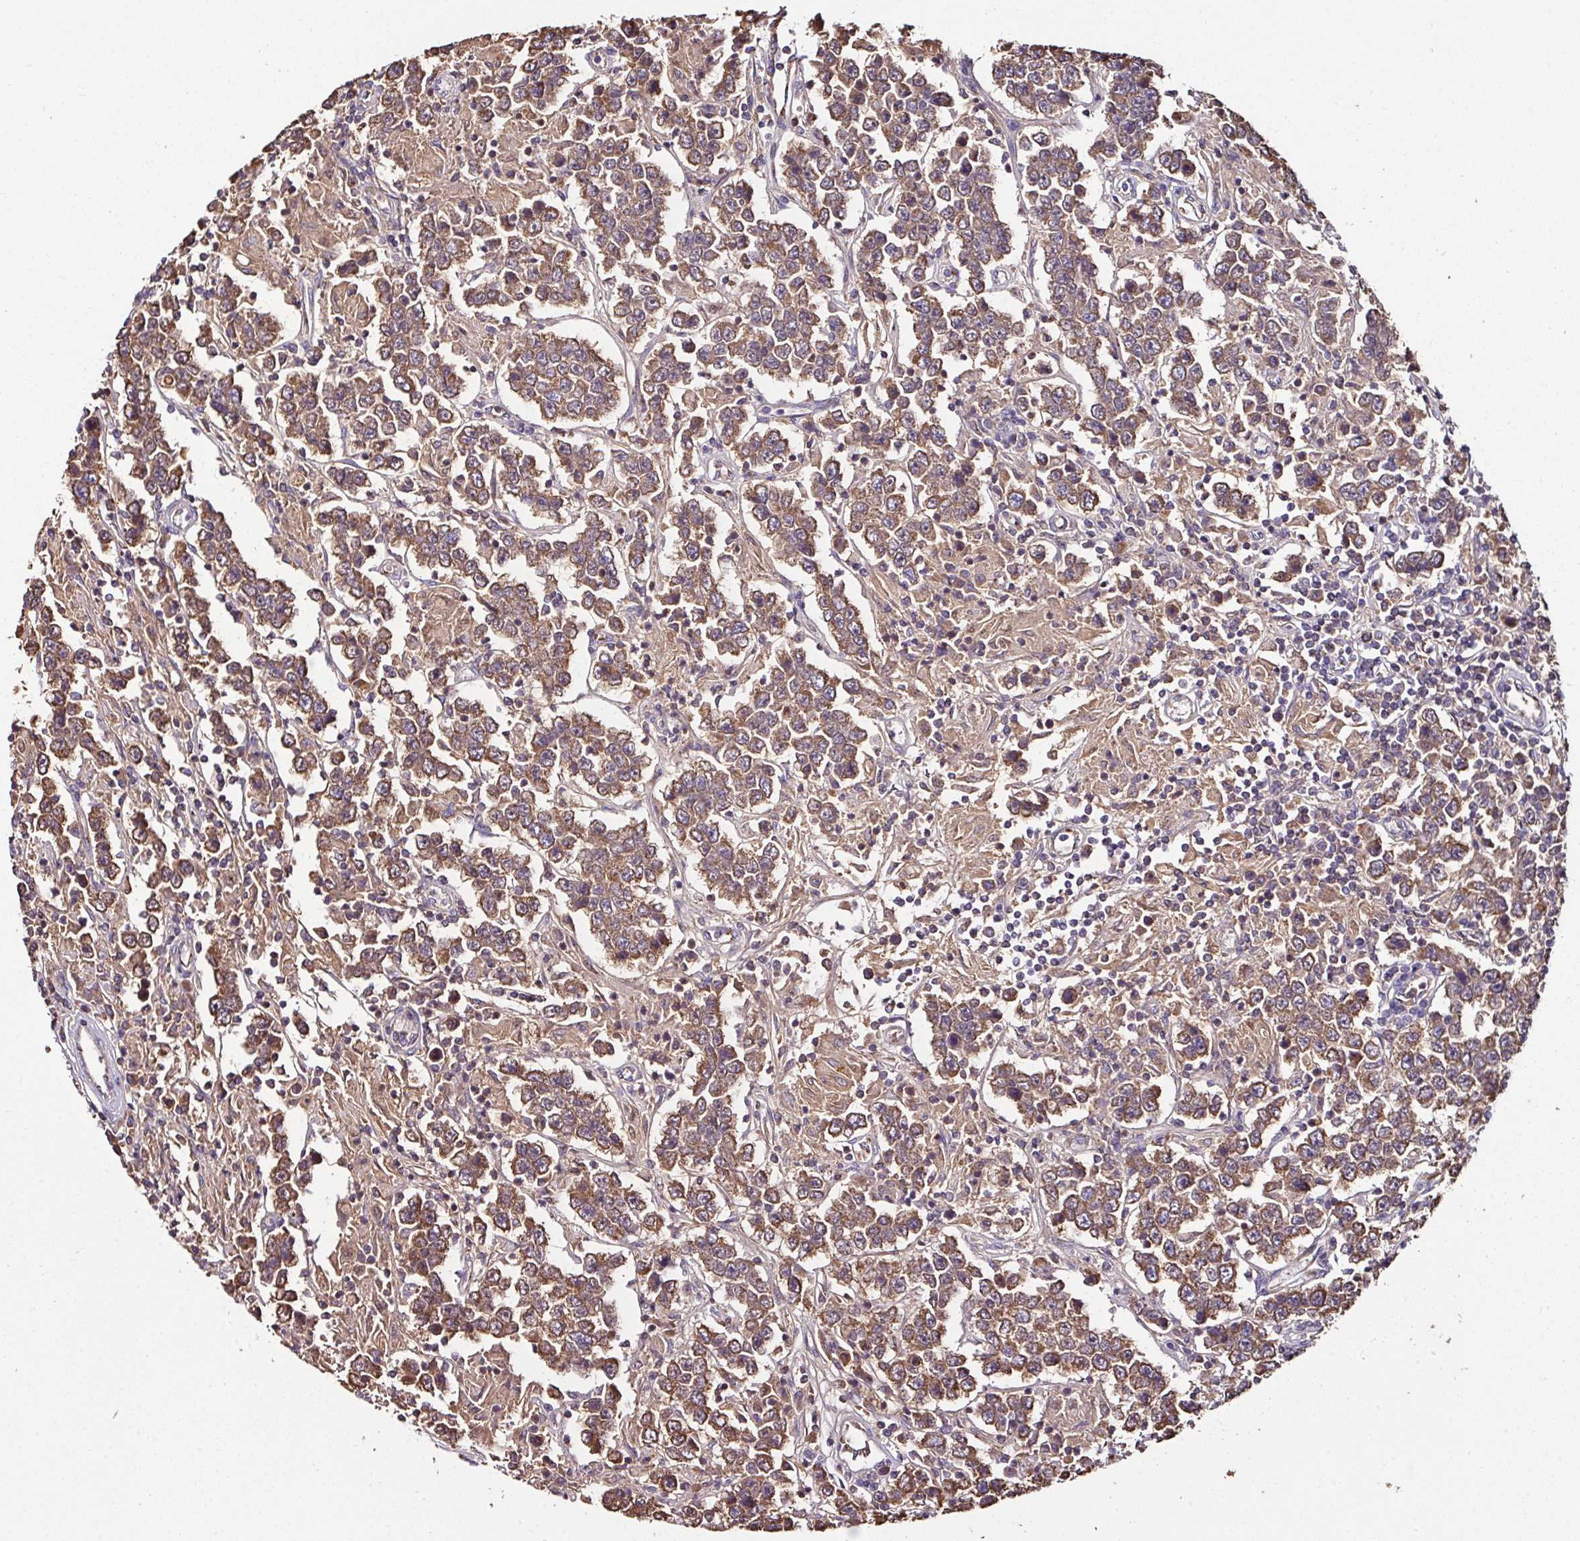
{"staining": {"intensity": "moderate", "quantity": ">75%", "location": "cytoplasmic/membranous"}, "tissue": "testis cancer", "cell_type": "Tumor cells", "image_type": "cancer", "snomed": [{"axis": "morphology", "description": "Normal tissue, NOS"}, {"axis": "morphology", "description": "Urothelial carcinoma, High grade"}, {"axis": "morphology", "description": "Seminoma, NOS"}, {"axis": "morphology", "description": "Carcinoma, Embryonal, NOS"}, {"axis": "topography", "description": "Urinary bladder"}, {"axis": "topography", "description": "Testis"}], "caption": "Protein staining exhibits moderate cytoplasmic/membranous expression in about >75% of tumor cells in embryonal carcinoma (testis).", "gene": "CPD", "patient": {"sex": "male", "age": 41}}